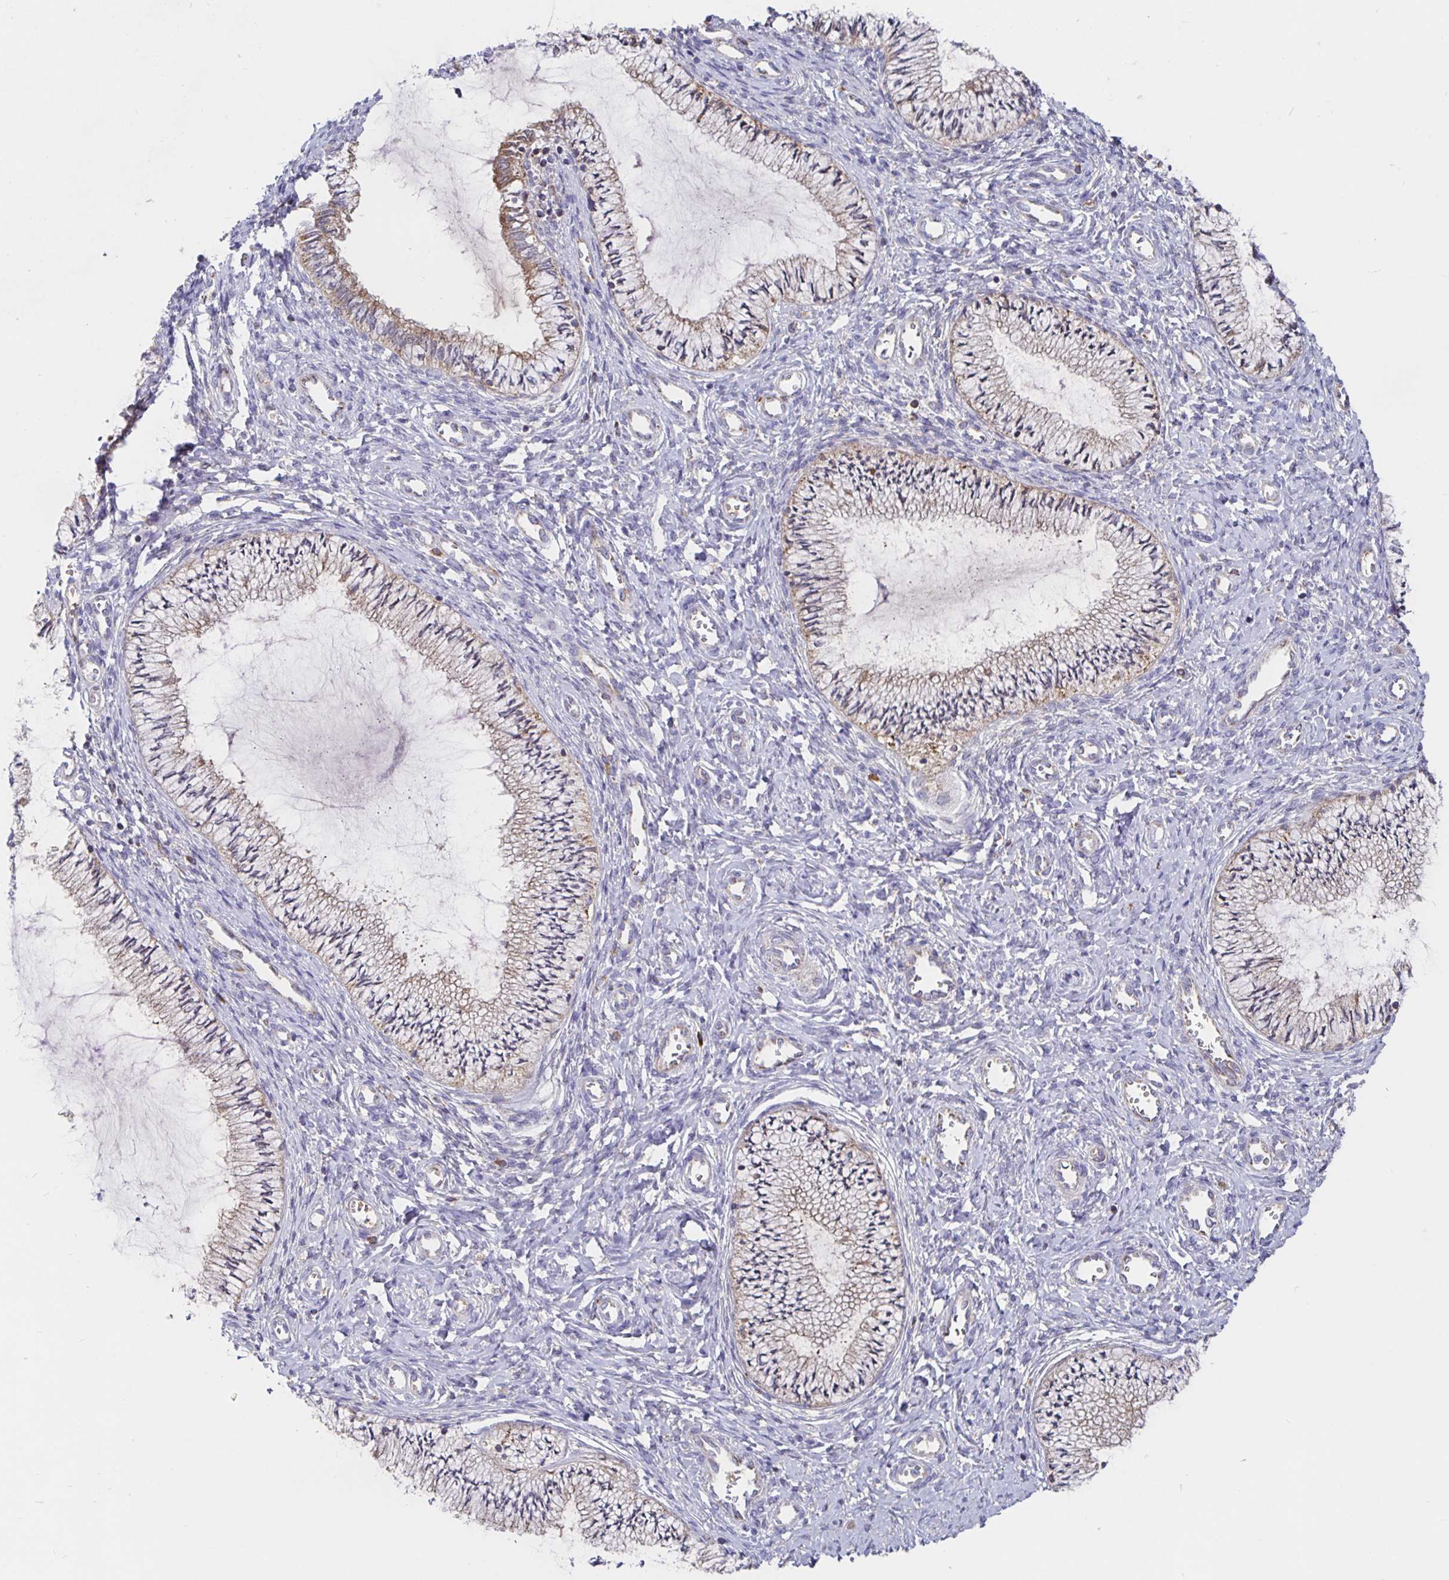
{"staining": {"intensity": "weak", "quantity": "25%-75%", "location": "cytoplasmic/membranous"}, "tissue": "cervix", "cell_type": "Glandular cells", "image_type": "normal", "snomed": [{"axis": "morphology", "description": "Normal tissue, NOS"}, {"axis": "topography", "description": "Cervix"}], "caption": "Protein staining of normal cervix displays weak cytoplasmic/membranous positivity in about 25%-75% of glandular cells.", "gene": "PRDX3", "patient": {"sex": "female", "age": 24}}